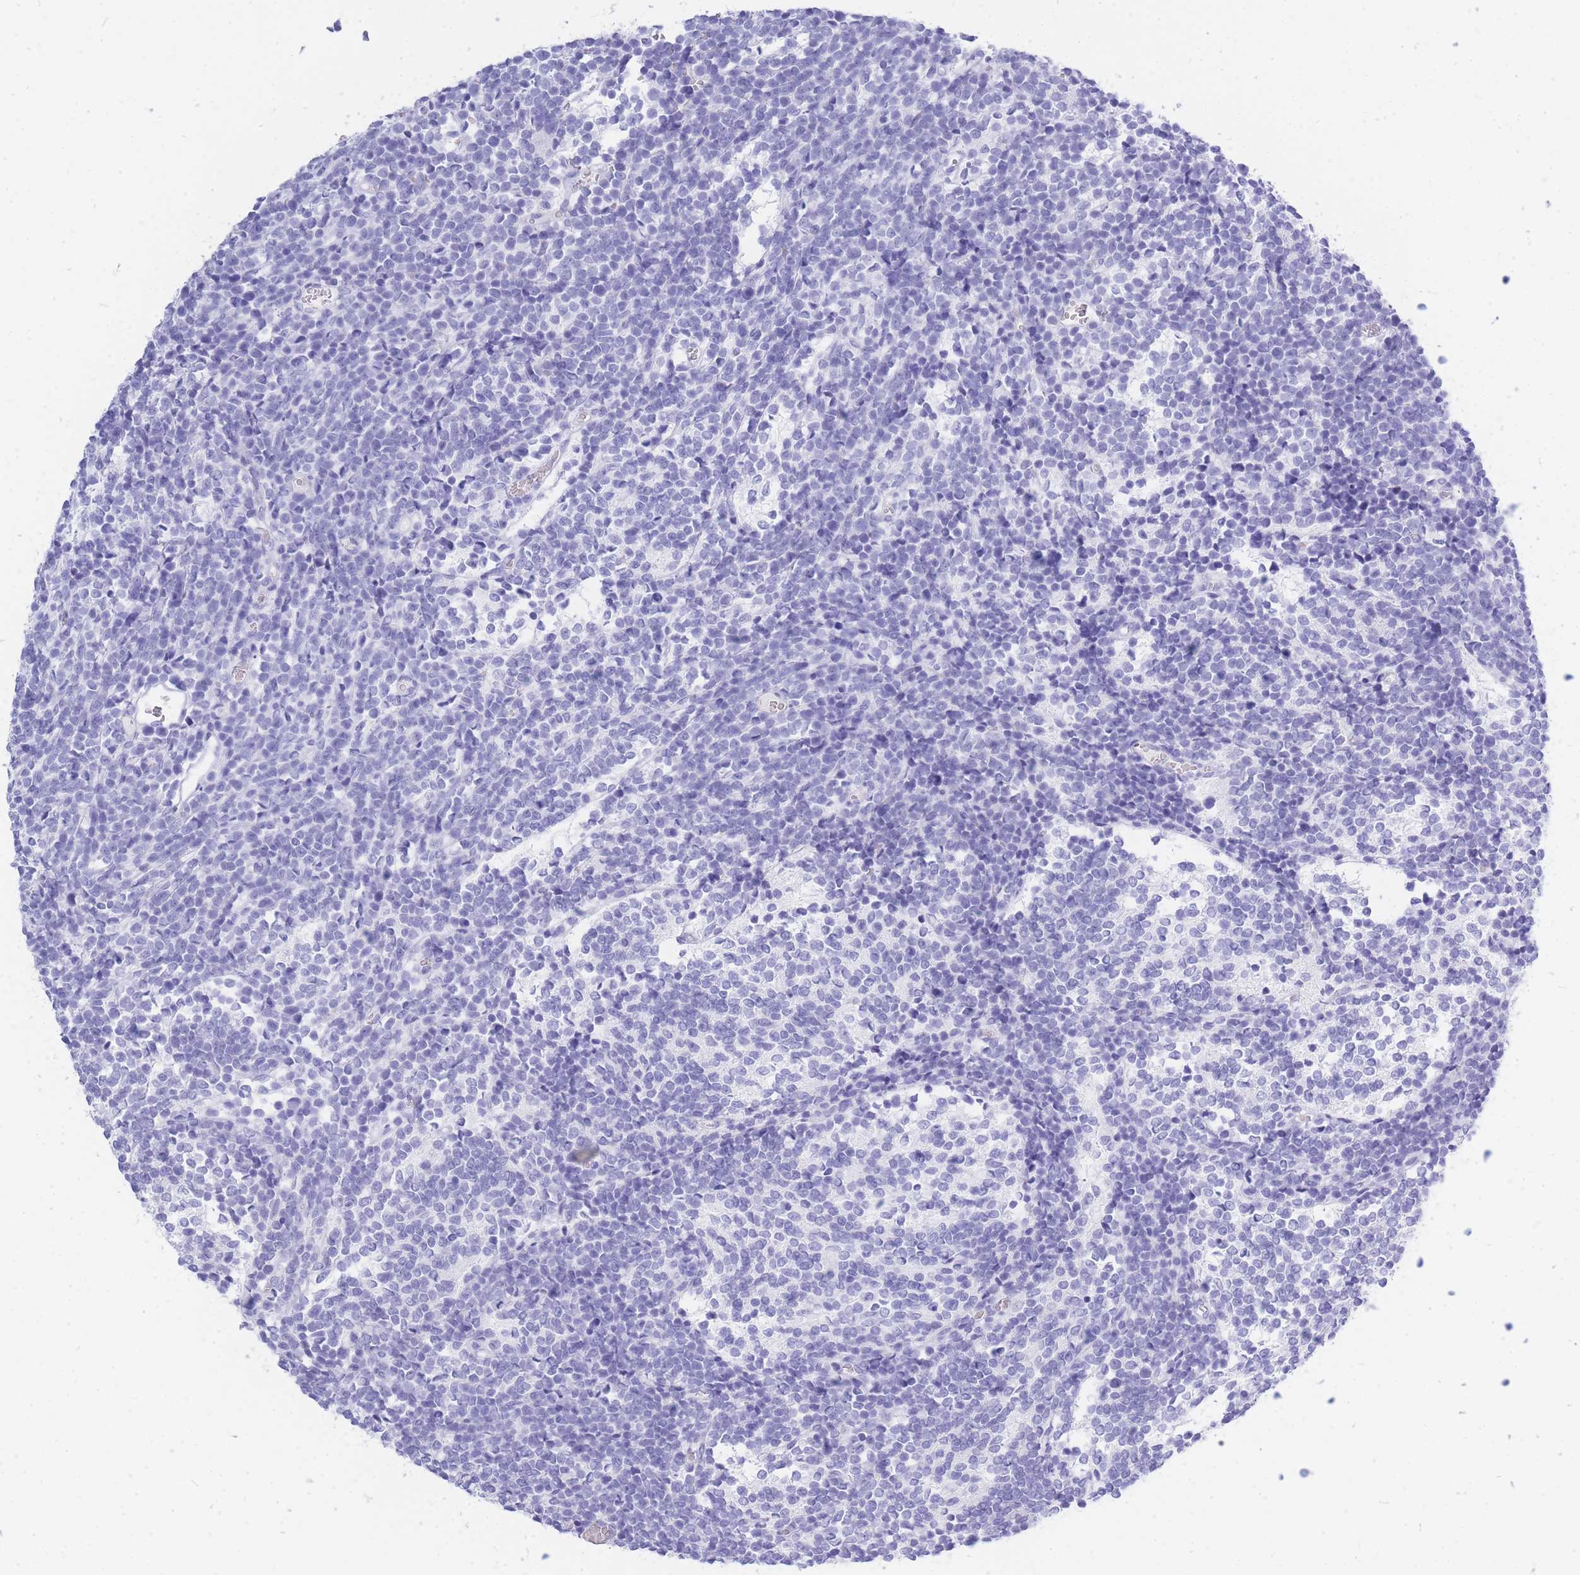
{"staining": {"intensity": "negative", "quantity": "none", "location": "none"}, "tissue": "glioma", "cell_type": "Tumor cells", "image_type": "cancer", "snomed": [{"axis": "morphology", "description": "Glioma, malignant, Low grade"}, {"axis": "topography", "description": "Brain"}], "caption": "Immunohistochemistry (IHC) image of glioma stained for a protein (brown), which reveals no expression in tumor cells.", "gene": "ZFP62", "patient": {"sex": "female", "age": 1}}